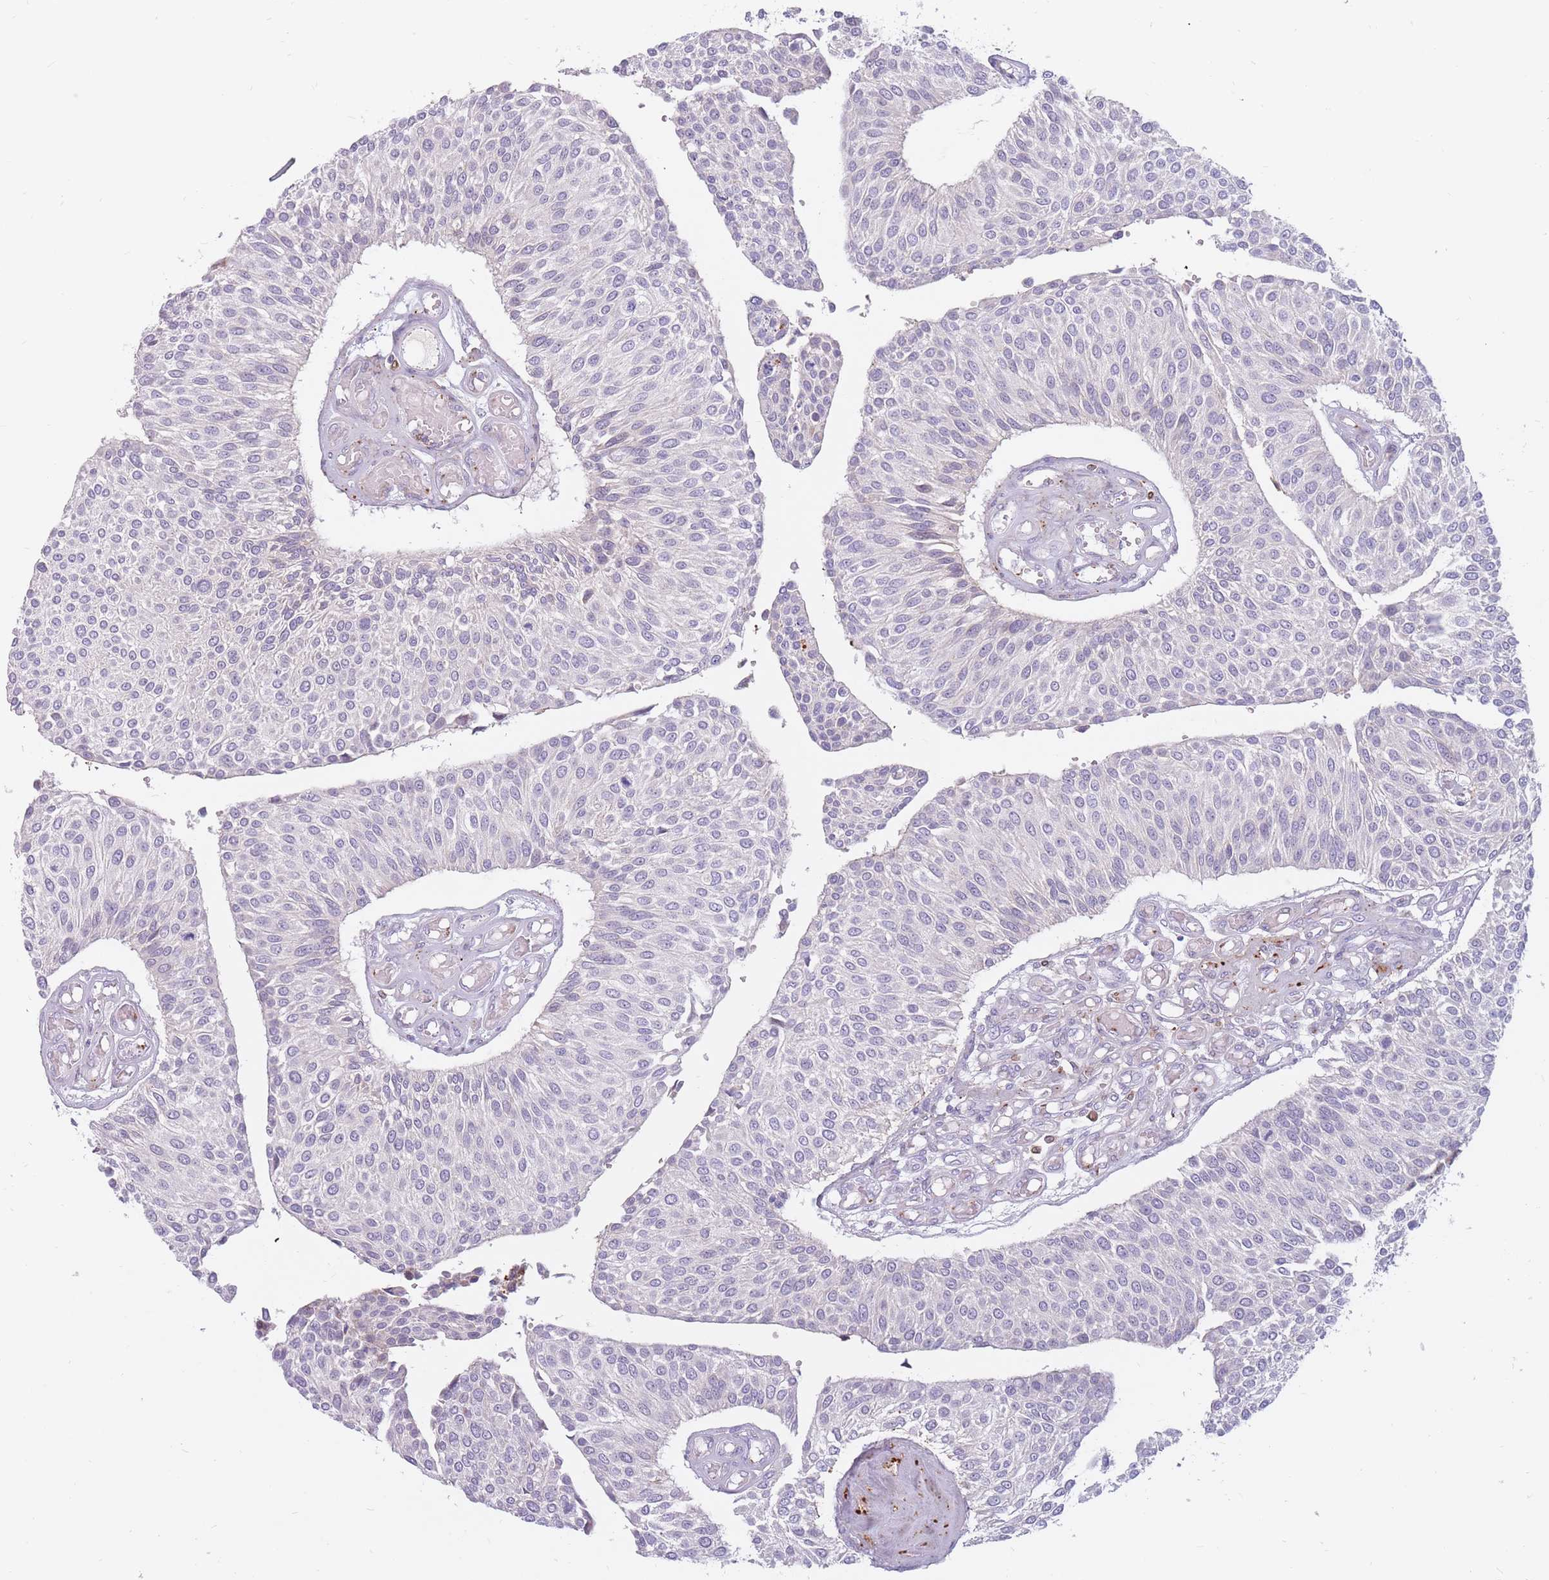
{"staining": {"intensity": "negative", "quantity": "none", "location": "none"}, "tissue": "urothelial cancer", "cell_type": "Tumor cells", "image_type": "cancer", "snomed": [{"axis": "morphology", "description": "Urothelial carcinoma, NOS"}, {"axis": "topography", "description": "Urinary bladder"}], "caption": "Tumor cells are negative for protein expression in human transitional cell carcinoma.", "gene": "PTGDR", "patient": {"sex": "male", "age": 55}}